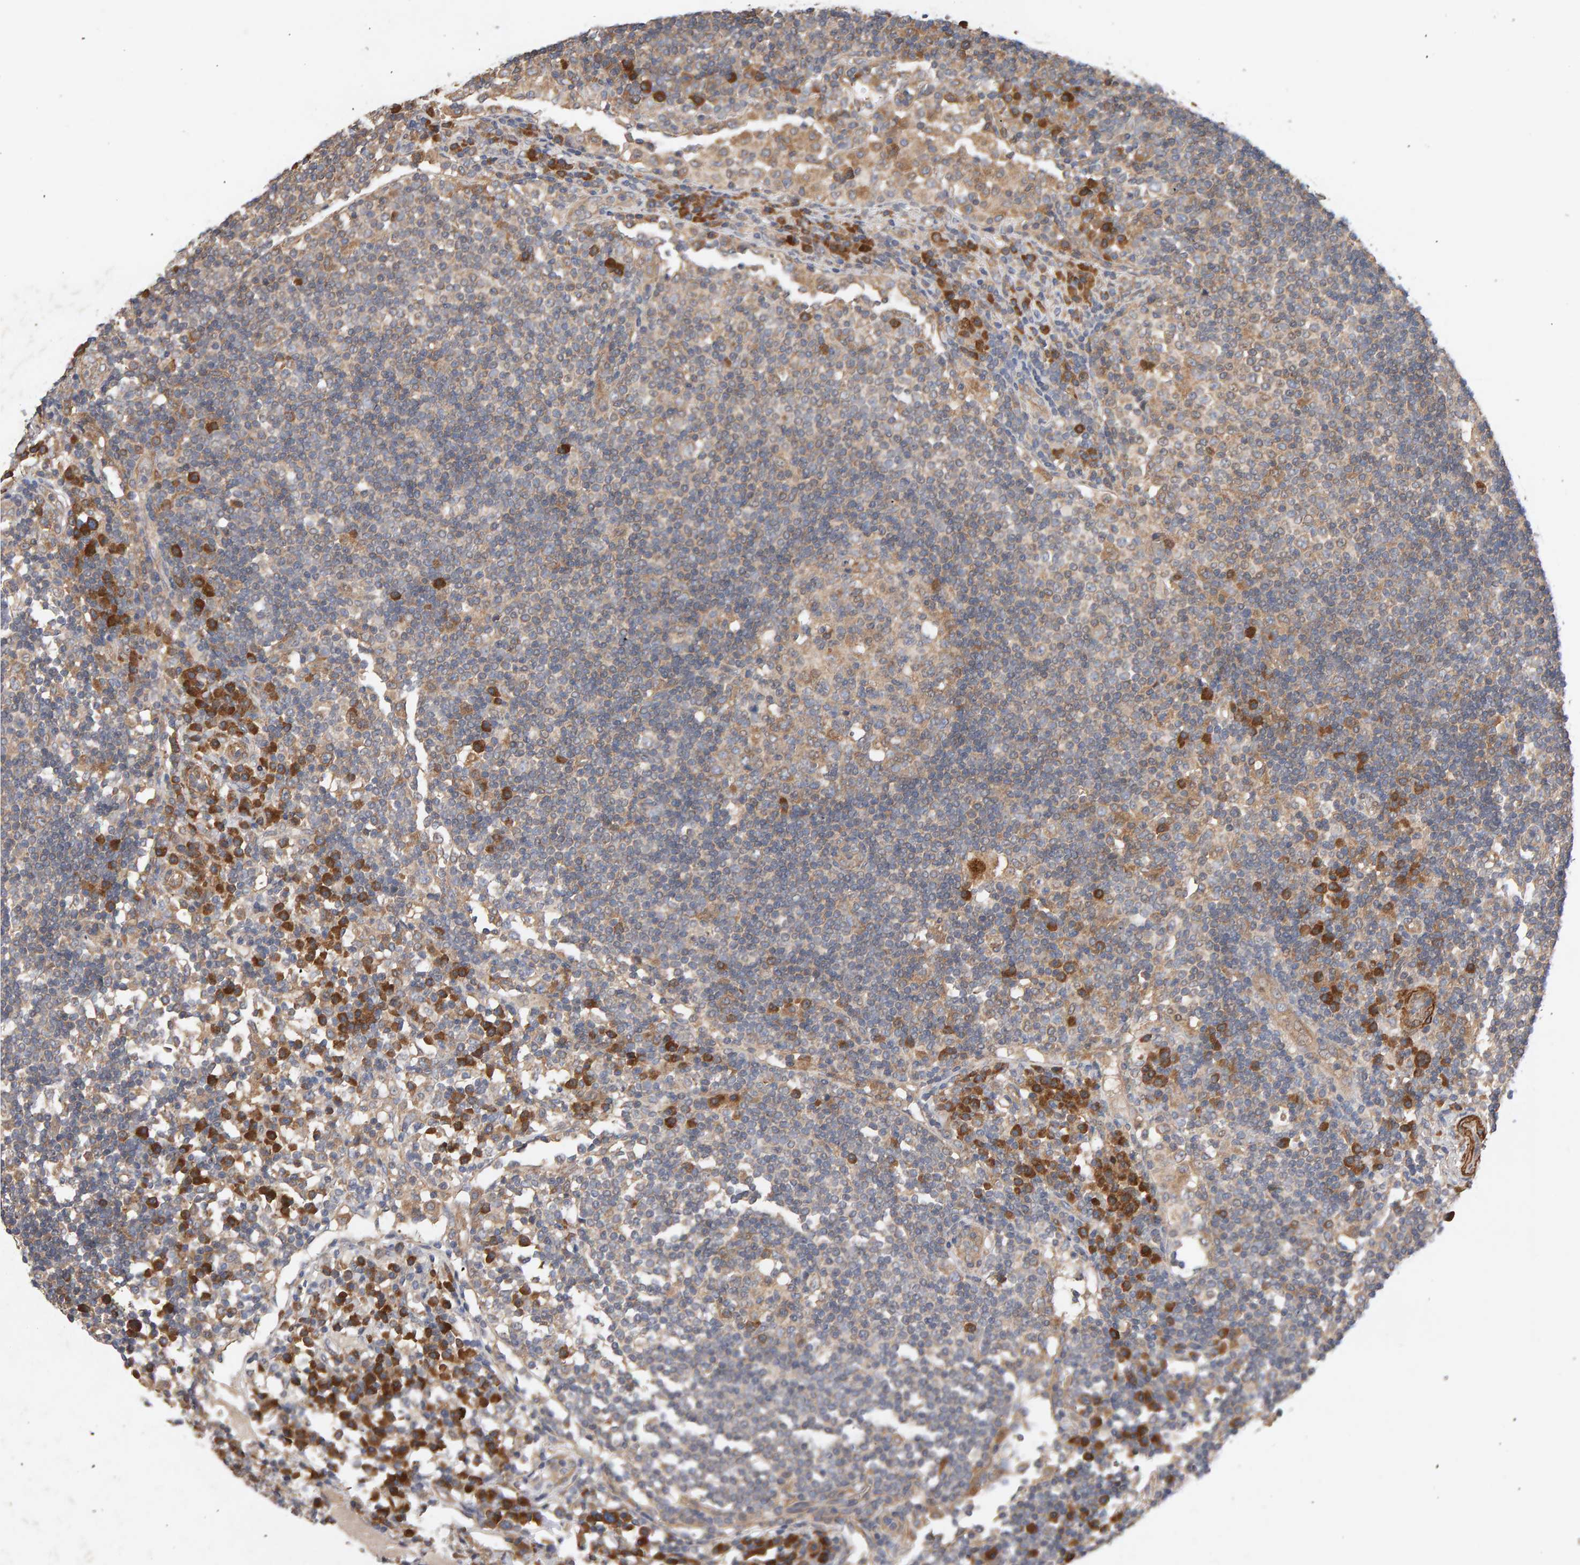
{"staining": {"intensity": "moderate", "quantity": ">75%", "location": "cytoplasmic/membranous"}, "tissue": "lymph node", "cell_type": "Germinal center cells", "image_type": "normal", "snomed": [{"axis": "morphology", "description": "Normal tissue, NOS"}, {"axis": "topography", "description": "Lymph node"}], "caption": "Brown immunohistochemical staining in benign human lymph node reveals moderate cytoplasmic/membranous staining in about >75% of germinal center cells.", "gene": "RNF19A", "patient": {"sex": "female", "age": 53}}